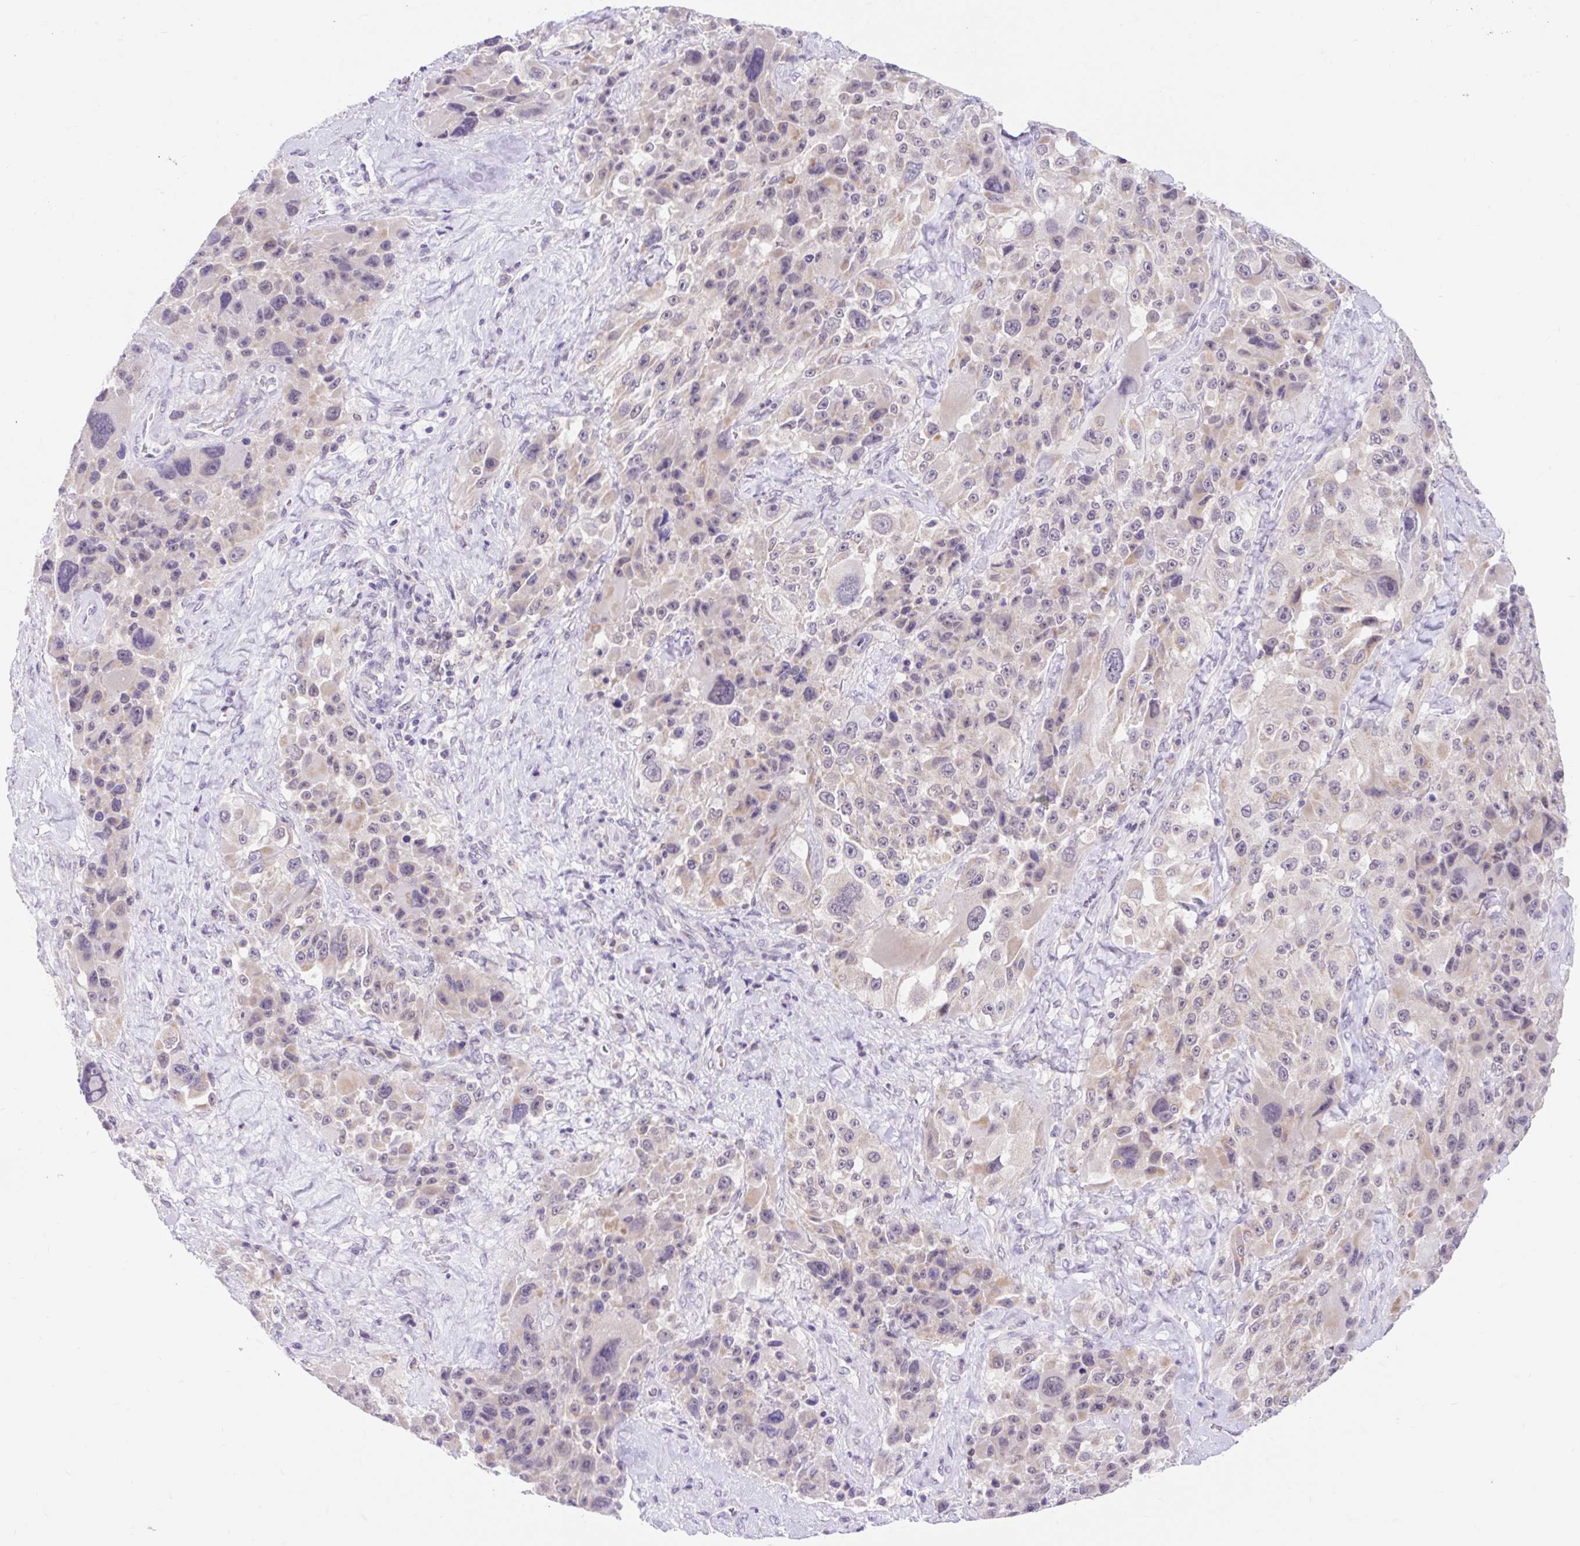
{"staining": {"intensity": "weak", "quantity": "<25%", "location": "cytoplasmic/membranous"}, "tissue": "melanoma", "cell_type": "Tumor cells", "image_type": "cancer", "snomed": [{"axis": "morphology", "description": "Malignant melanoma, Metastatic site"}, {"axis": "topography", "description": "Lymph node"}], "caption": "Immunohistochemistry photomicrograph of melanoma stained for a protein (brown), which reveals no expression in tumor cells. (DAB immunohistochemistry visualized using brightfield microscopy, high magnification).", "gene": "ITPK1", "patient": {"sex": "male", "age": 62}}